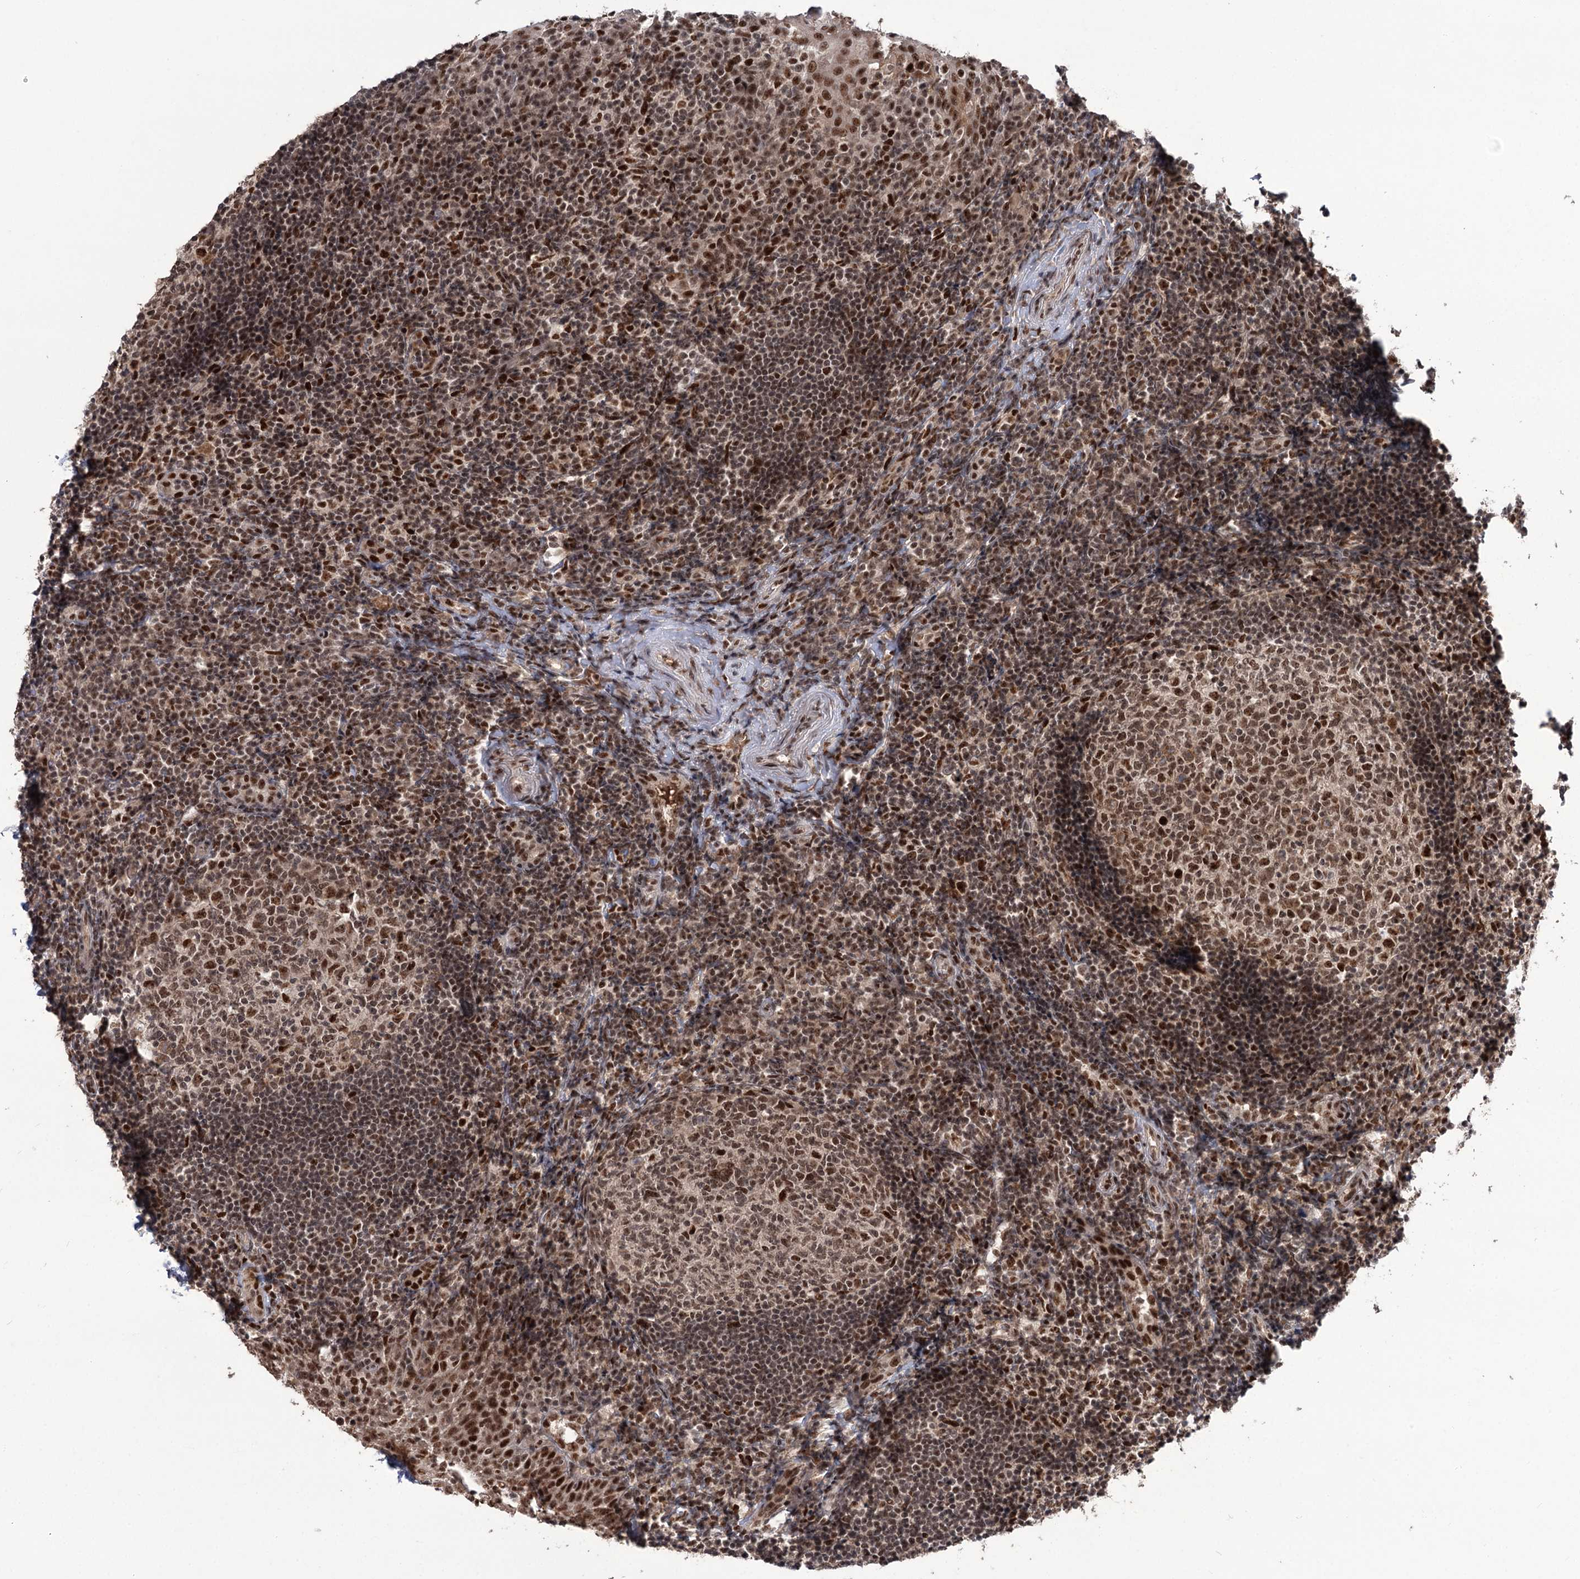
{"staining": {"intensity": "moderate", "quantity": ">75%", "location": "nuclear"}, "tissue": "tonsil", "cell_type": "Germinal center cells", "image_type": "normal", "snomed": [{"axis": "morphology", "description": "Normal tissue, NOS"}, {"axis": "topography", "description": "Tonsil"}], "caption": "Germinal center cells reveal medium levels of moderate nuclear staining in about >75% of cells in benign human tonsil.", "gene": "ERCC3", "patient": {"sex": "female", "age": 40}}